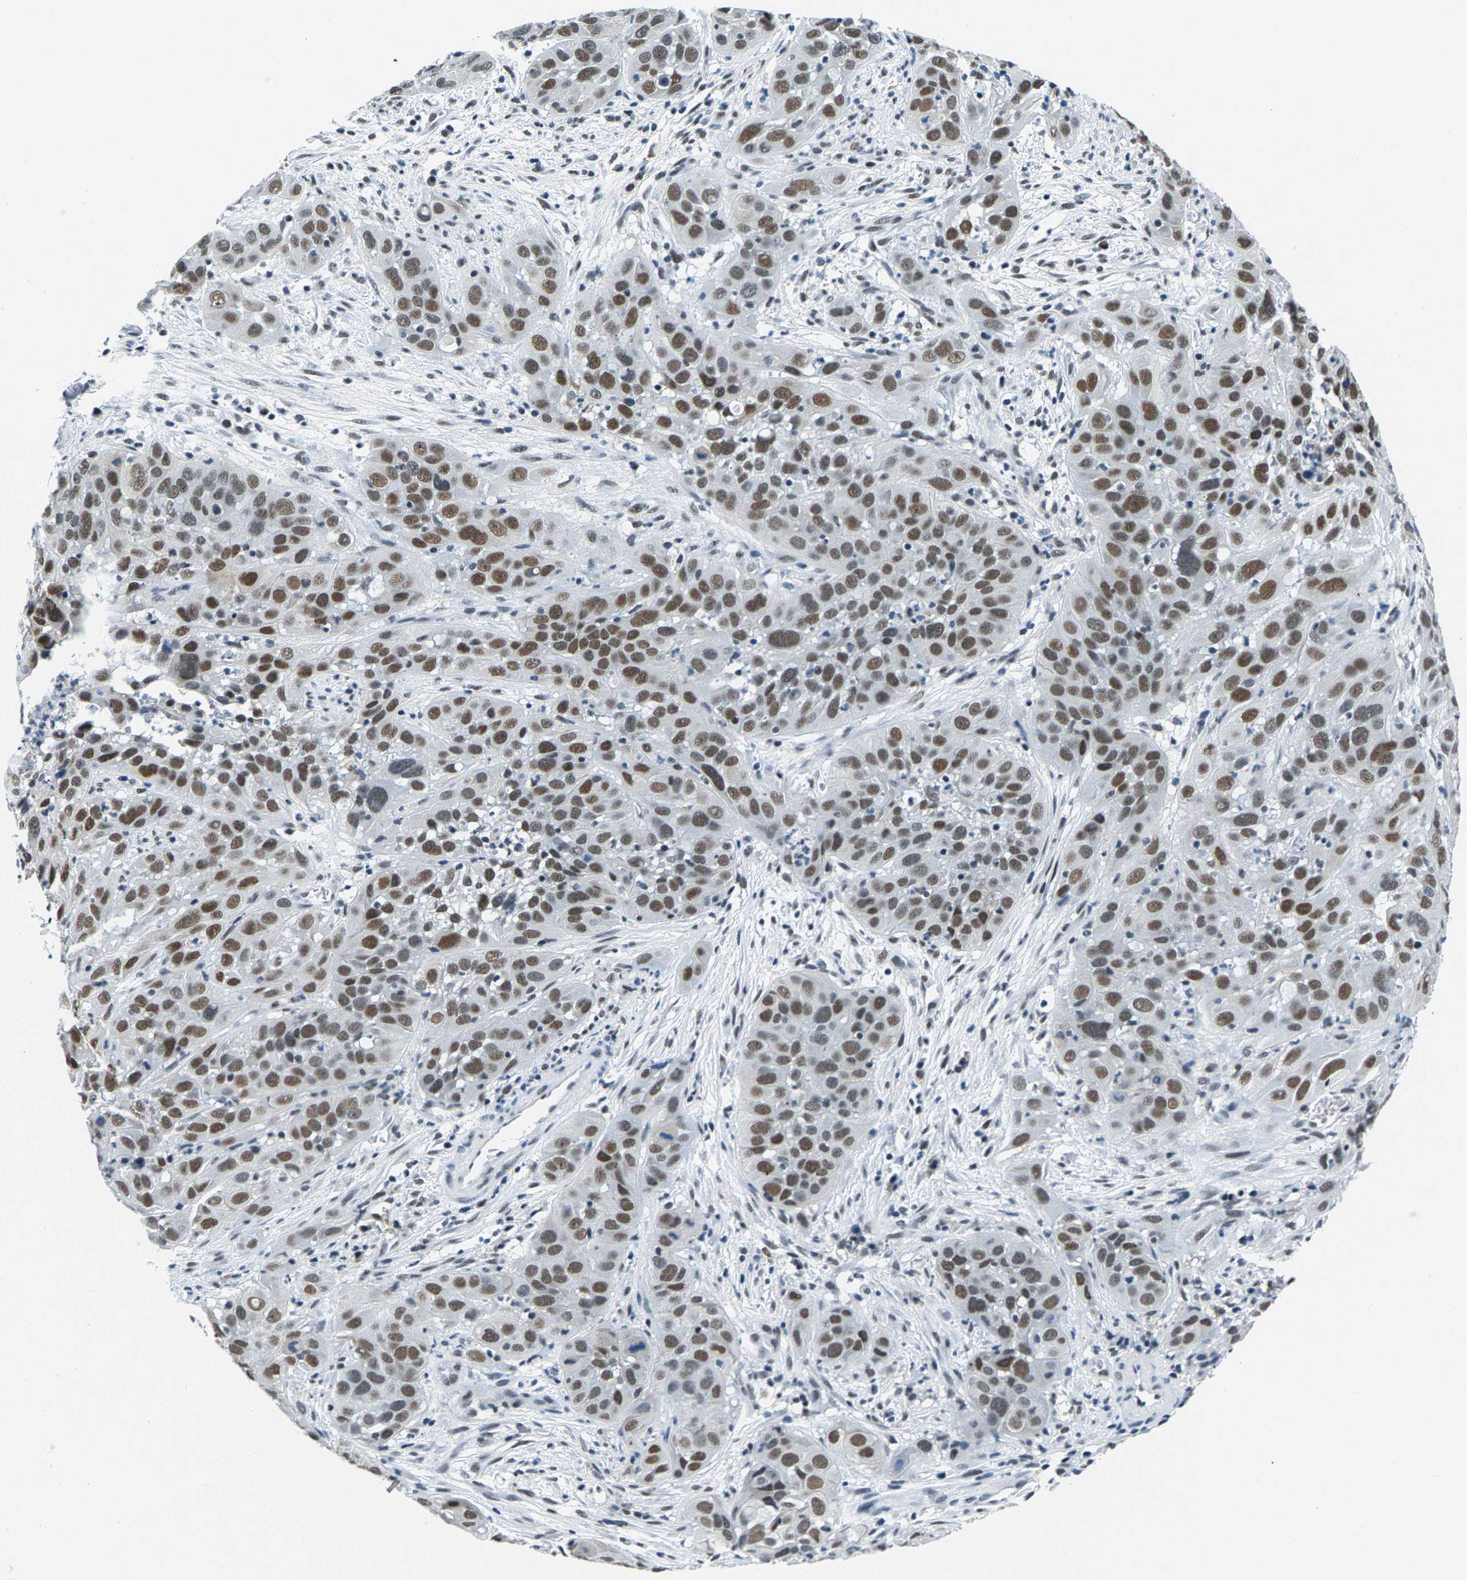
{"staining": {"intensity": "moderate", "quantity": ">75%", "location": "nuclear"}, "tissue": "cervical cancer", "cell_type": "Tumor cells", "image_type": "cancer", "snomed": [{"axis": "morphology", "description": "Squamous cell carcinoma, NOS"}, {"axis": "topography", "description": "Cervix"}], "caption": "Brown immunohistochemical staining in cervical cancer displays moderate nuclear staining in about >75% of tumor cells. Nuclei are stained in blue.", "gene": "ATF2", "patient": {"sex": "female", "age": 32}}